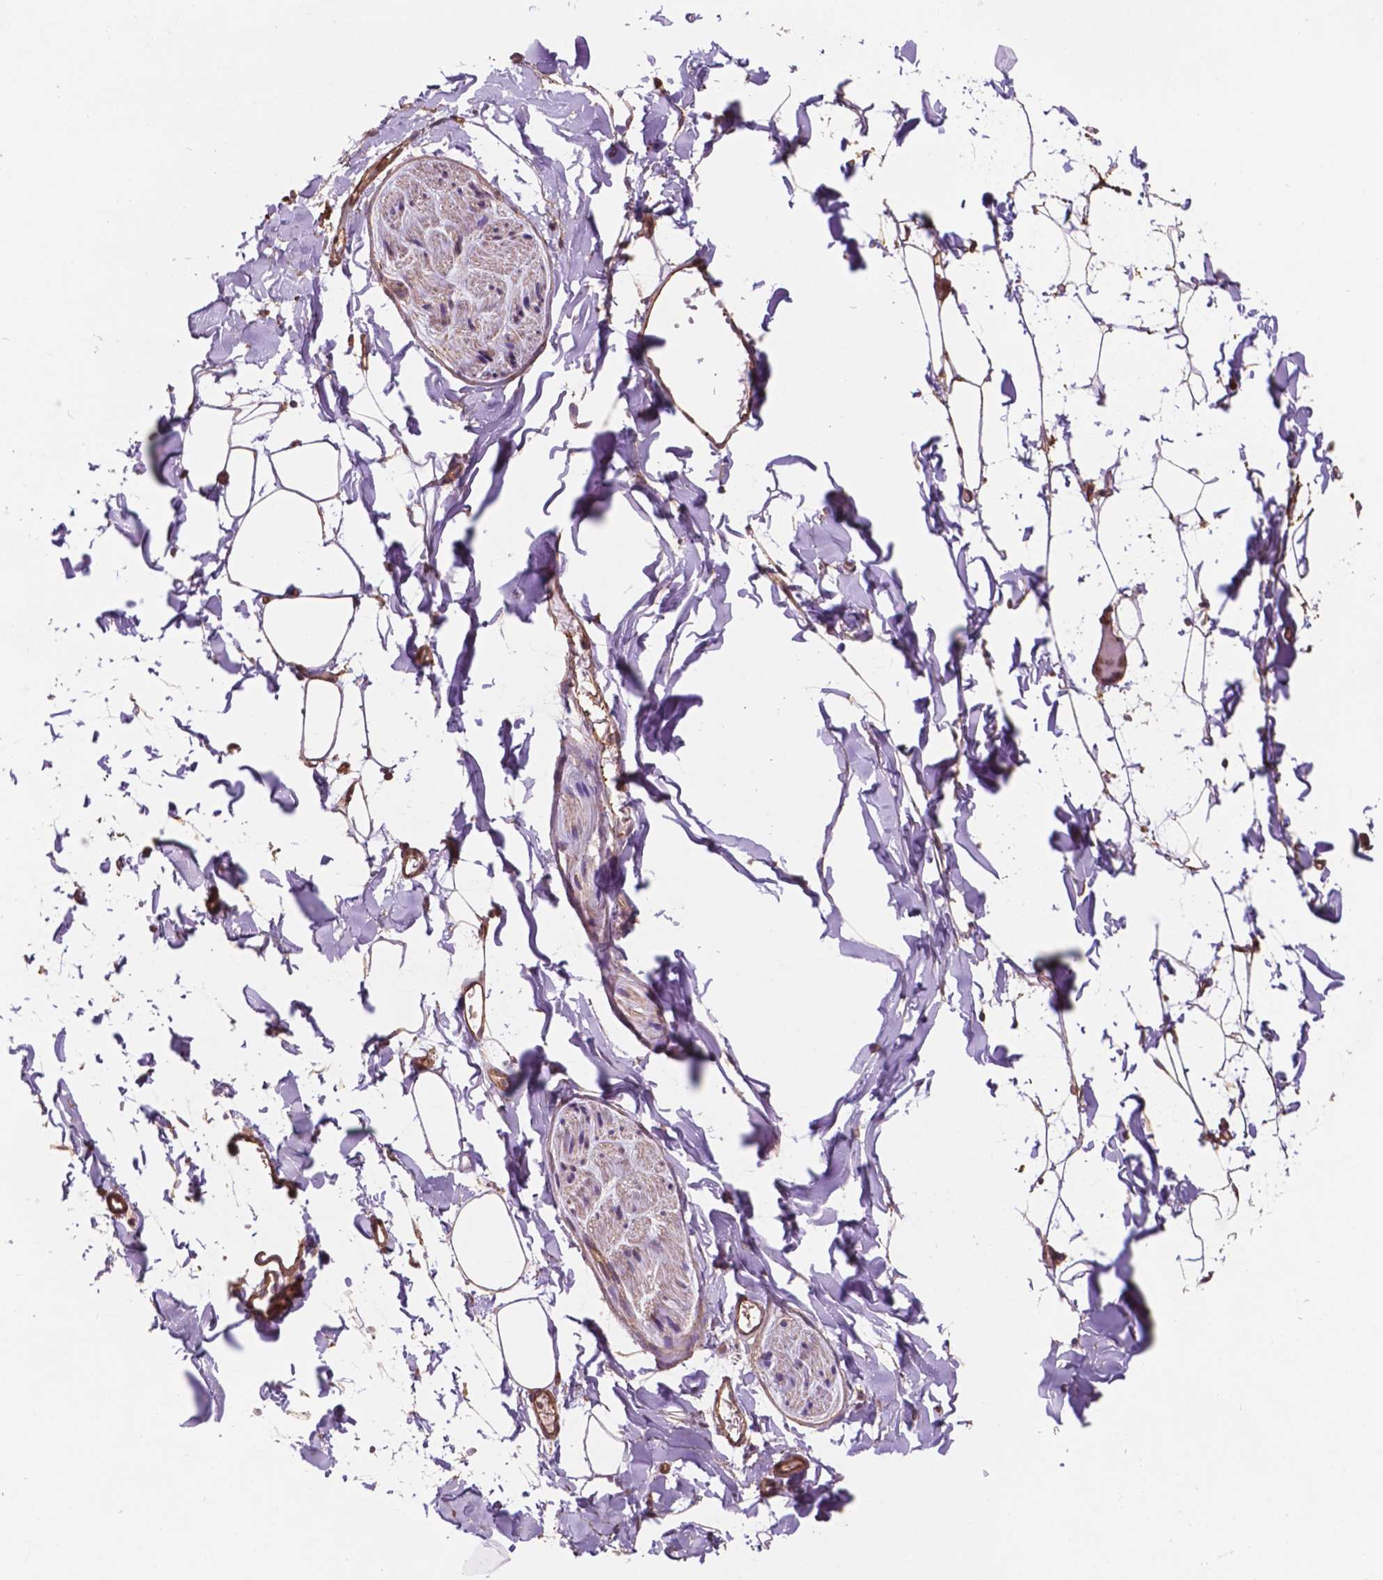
{"staining": {"intensity": "strong", "quantity": ">75%", "location": "nuclear"}, "tissue": "adipose tissue", "cell_type": "Adipocytes", "image_type": "normal", "snomed": [{"axis": "morphology", "description": "Normal tissue, NOS"}, {"axis": "topography", "description": "Gallbladder"}, {"axis": "topography", "description": "Peripheral nerve tissue"}], "caption": "An immunohistochemistry photomicrograph of unremarkable tissue is shown. Protein staining in brown labels strong nuclear positivity in adipose tissue within adipocytes.", "gene": "NIPA2", "patient": {"sex": "female", "age": 45}}